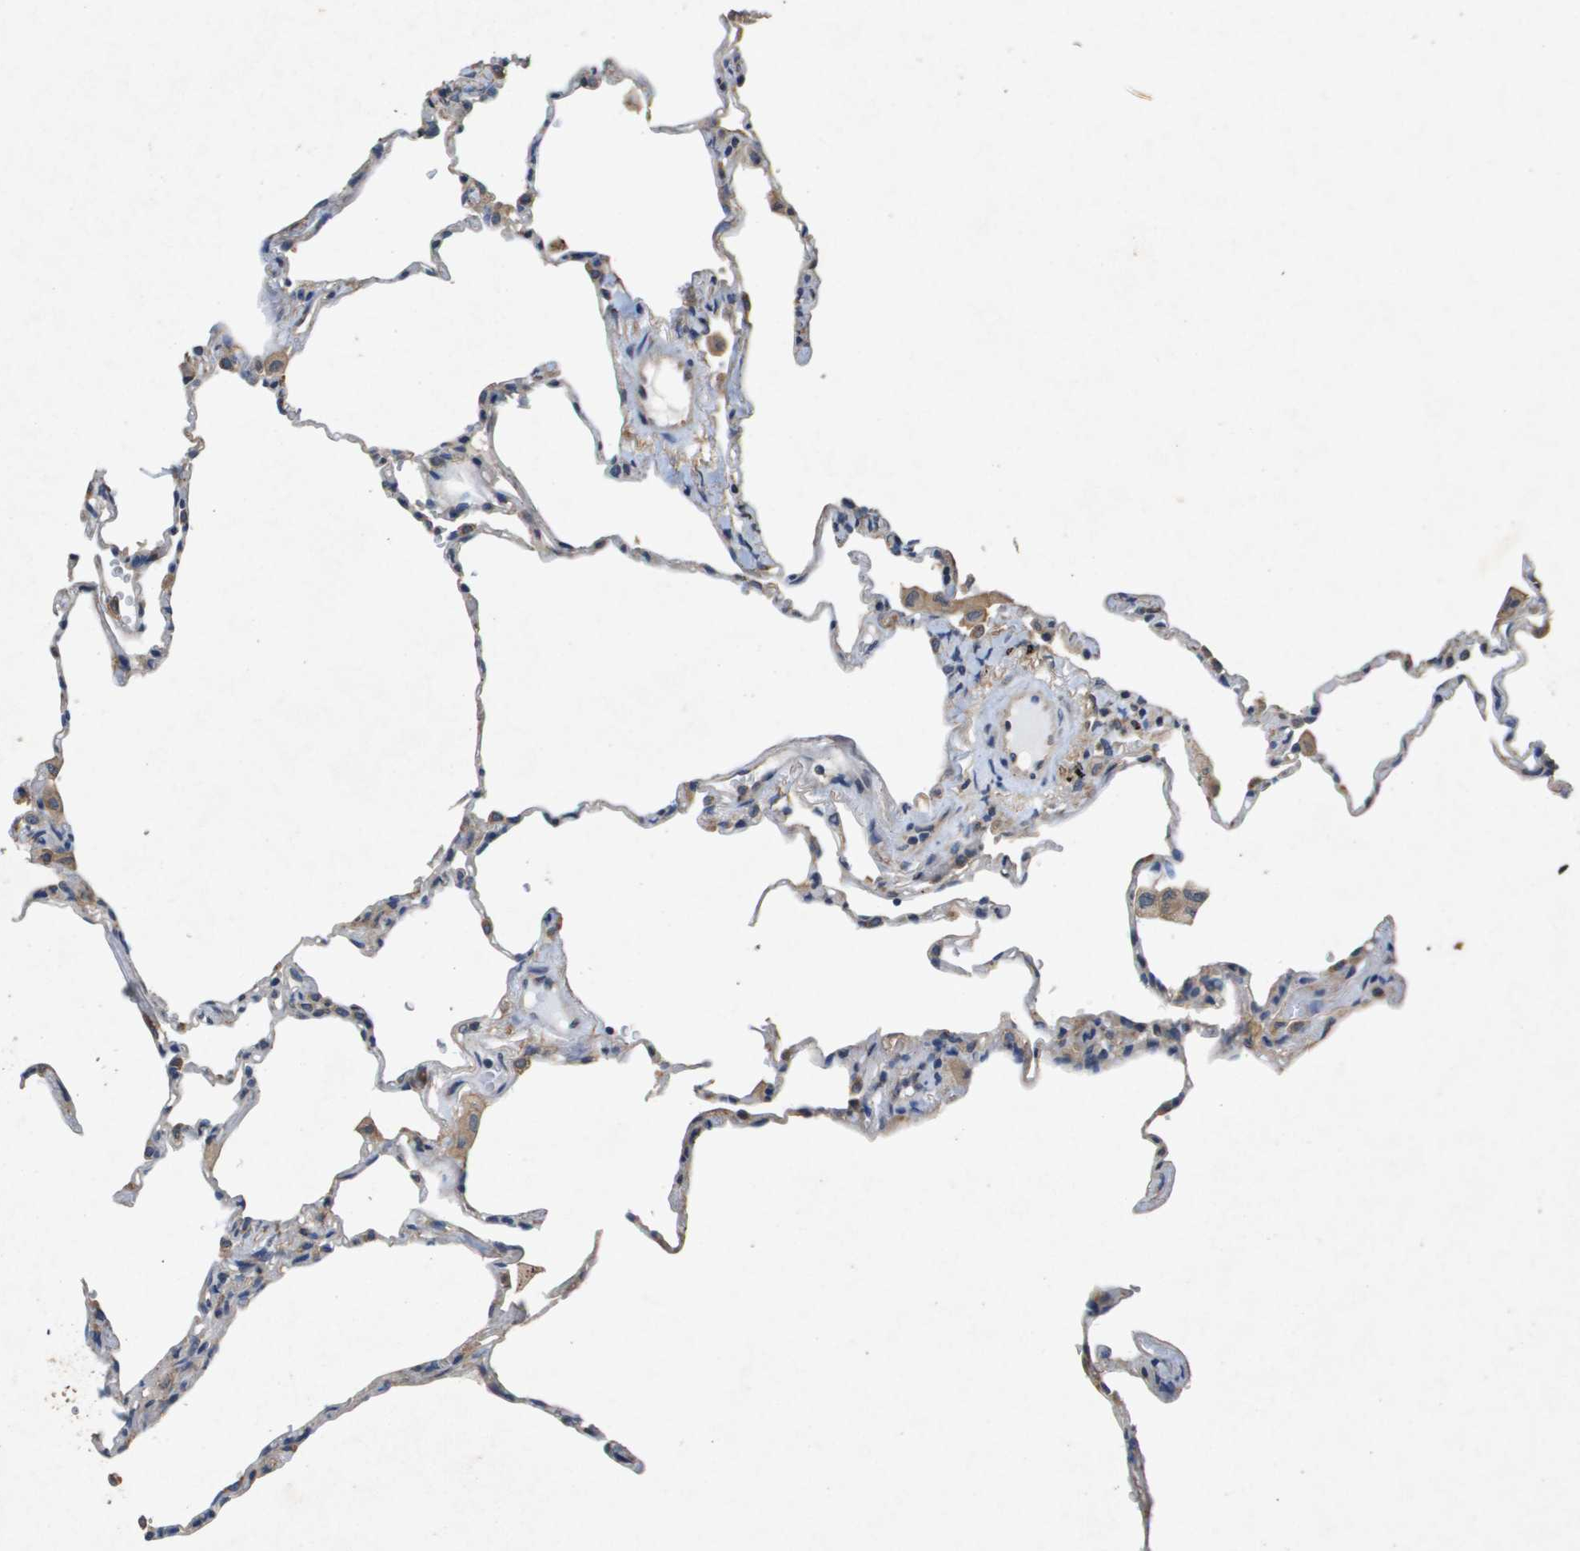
{"staining": {"intensity": "weak", "quantity": "<25%", "location": "cytoplasmic/membranous"}, "tissue": "lung", "cell_type": "Alveolar cells", "image_type": "normal", "snomed": [{"axis": "morphology", "description": "Normal tissue, NOS"}, {"axis": "topography", "description": "Lung"}], "caption": "Alveolar cells show no significant protein positivity in unremarkable lung.", "gene": "PTPRT", "patient": {"sex": "male", "age": 59}}